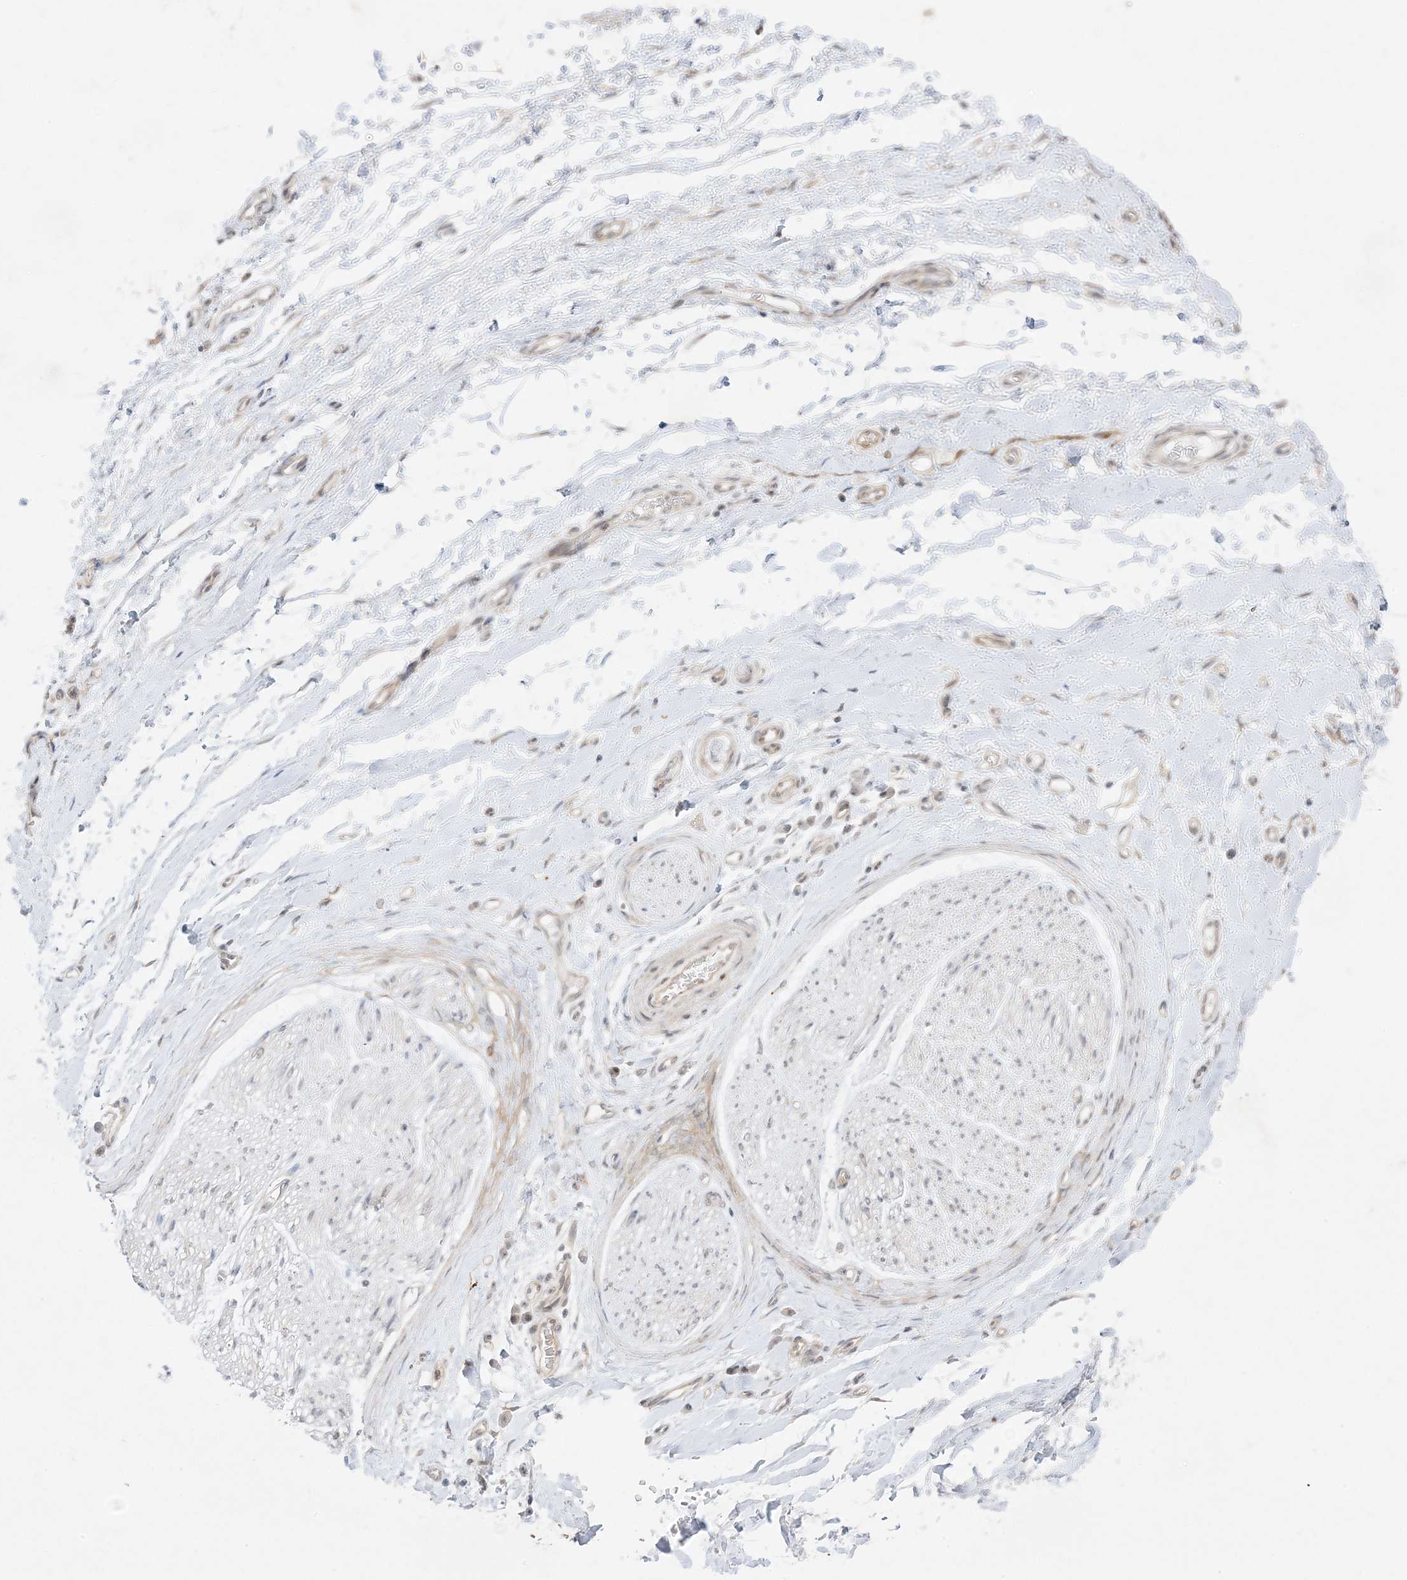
{"staining": {"intensity": "negative", "quantity": "none", "location": "none"}, "tissue": "soft tissue", "cell_type": "Chondrocytes", "image_type": "normal", "snomed": [{"axis": "morphology", "description": "Normal tissue, NOS"}, {"axis": "morphology", "description": "Adenocarcinoma, NOS"}, {"axis": "topography", "description": "Stomach, upper"}, {"axis": "topography", "description": "Peripheral nerve tissue"}], "caption": "This is a micrograph of IHC staining of unremarkable soft tissue, which shows no positivity in chondrocytes.", "gene": "PTK6", "patient": {"sex": "male", "age": 62}}